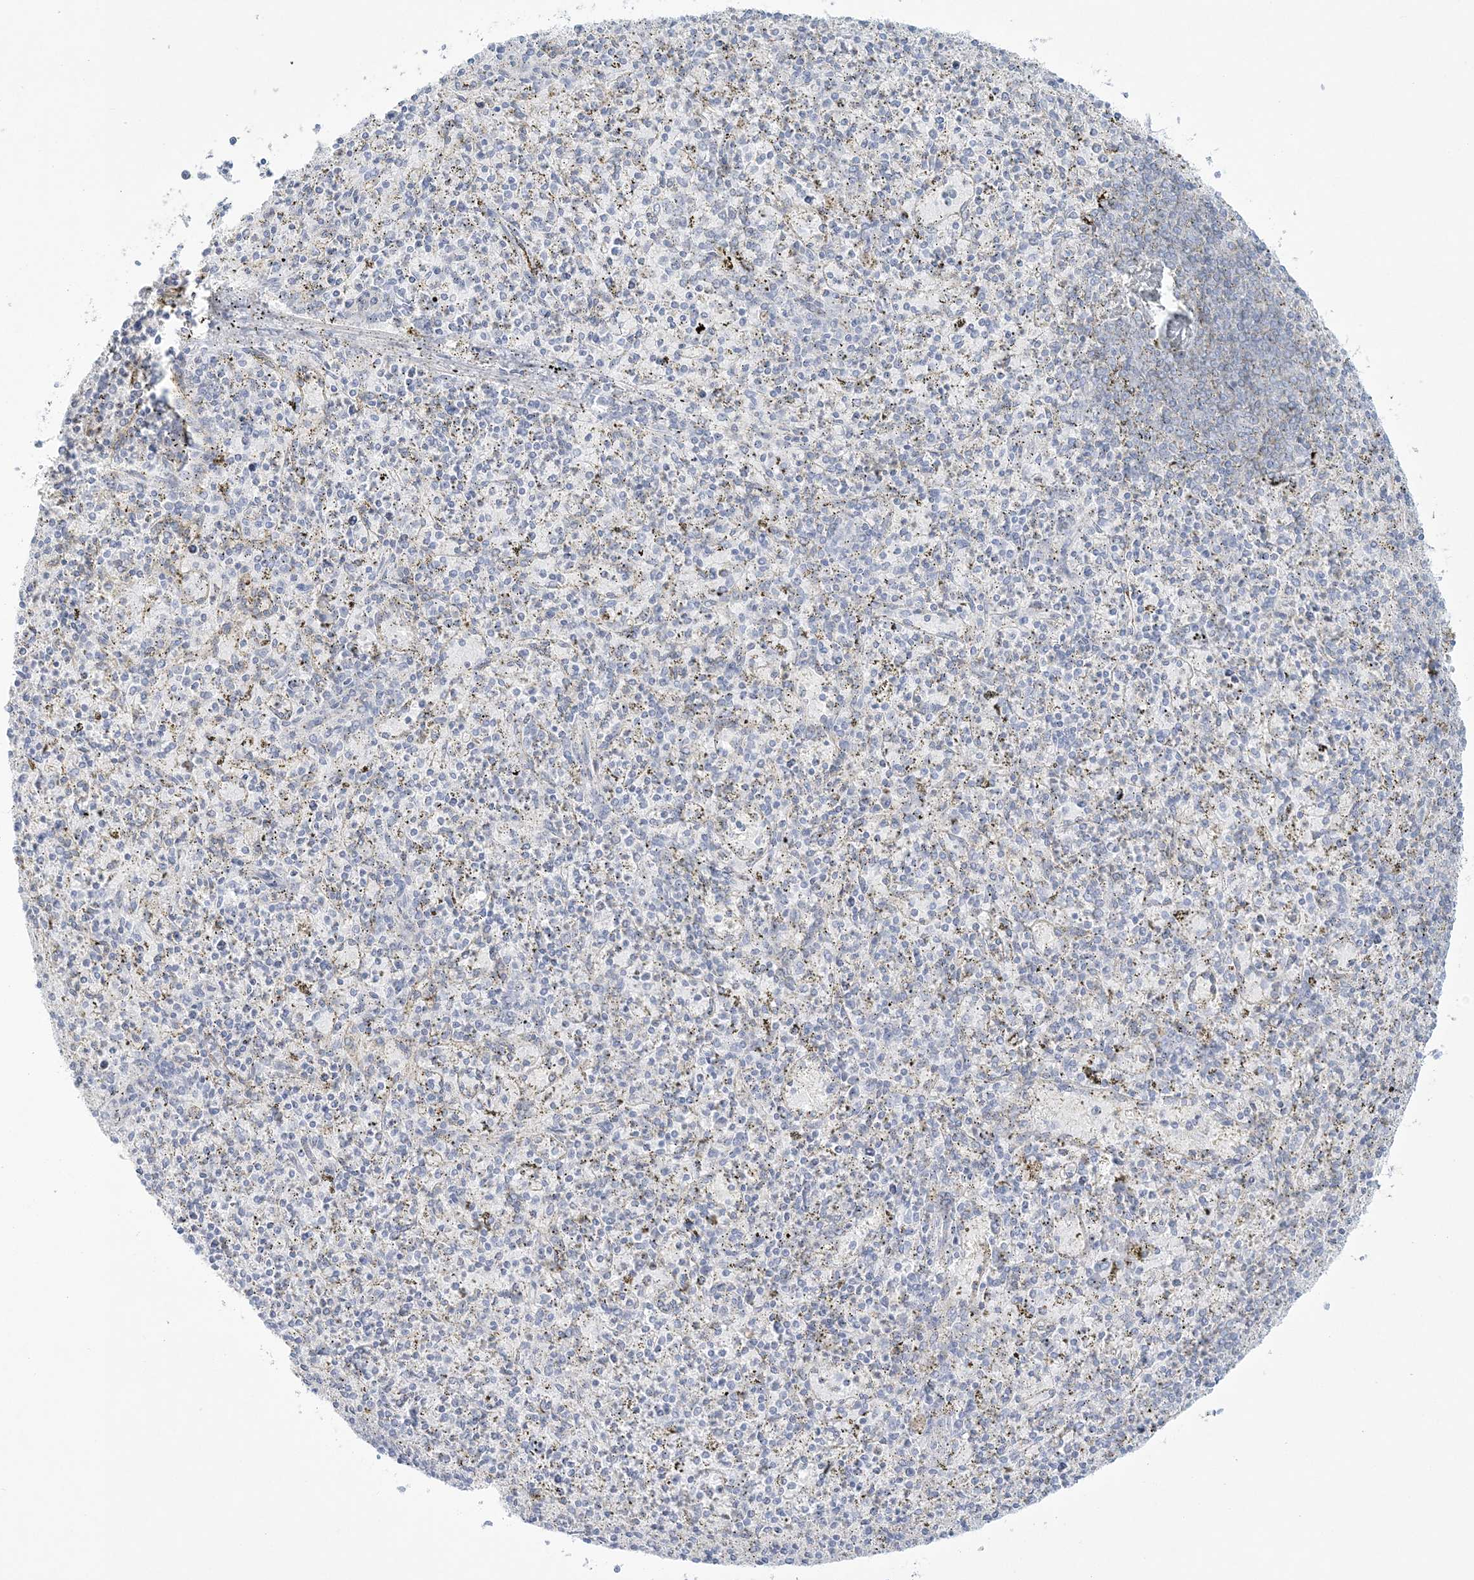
{"staining": {"intensity": "negative", "quantity": "none", "location": "none"}, "tissue": "spleen", "cell_type": "Cells in red pulp", "image_type": "normal", "snomed": [{"axis": "morphology", "description": "Normal tissue, NOS"}, {"axis": "topography", "description": "Spleen"}], "caption": "Immunohistochemical staining of normal human spleen shows no significant positivity in cells in red pulp.", "gene": "ENSG00000288637", "patient": {"sex": "male", "age": 72}}